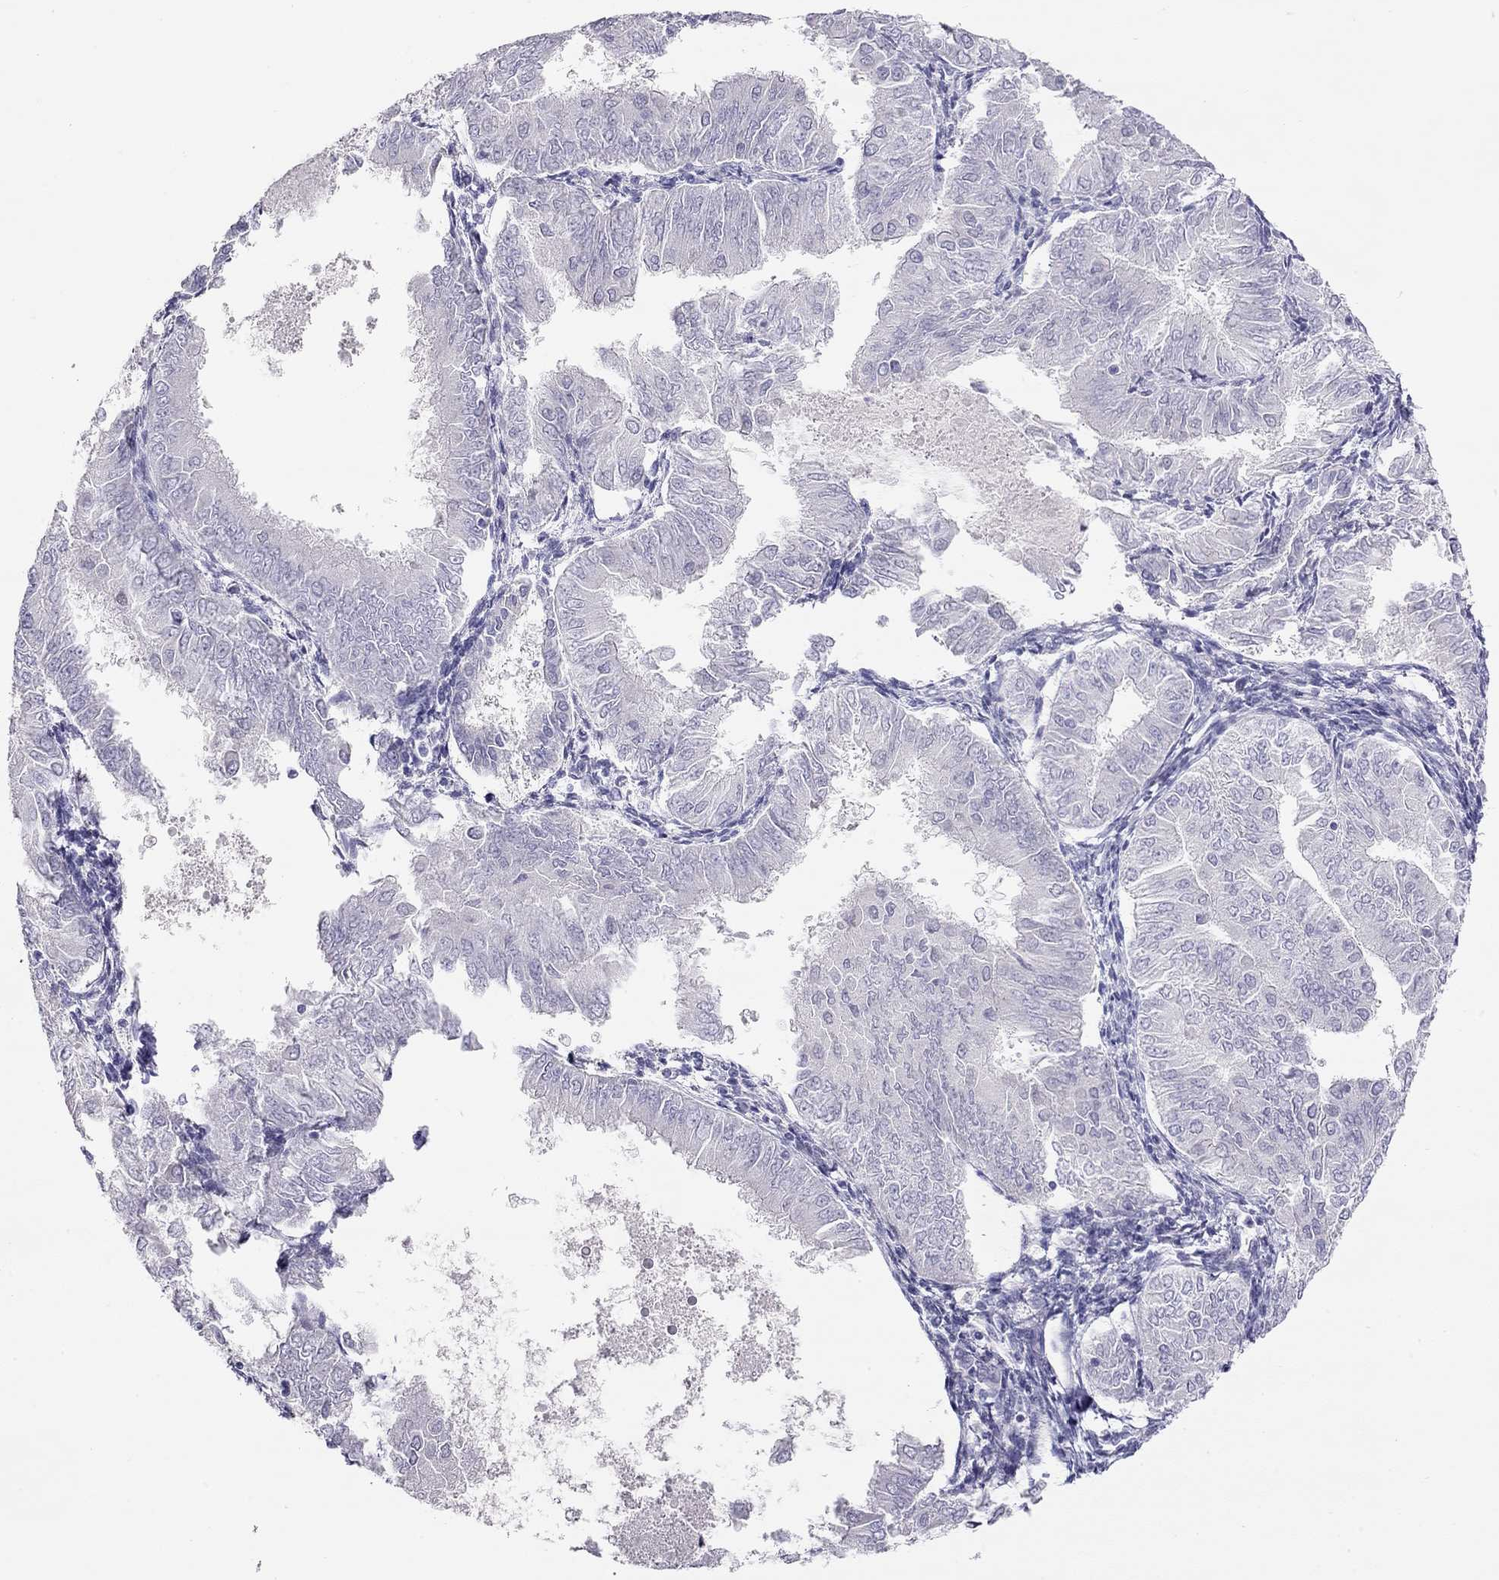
{"staining": {"intensity": "negative", "quantity": "none", "location": "none"}, "tissue": "endometrial cancer", "cell_type": "Tumor cells", "image_type": "cancer", "snomed": [{"axis": "morphology", "description": "Adenocarcinoma, NOS"}, {"axis": "topography", "description": "Endometrium"}], "caption": "Immunohistochemistry (IHC) histopathology image of neoplastic tissue: adenocarcinoma (endometrial) stained with DAB (3,3'-diaminobenzidine) demonstrates no significant protein expression in tumor cells.", "gene": "KCNV2", "patient": {"sex": "female", "age": 53}}